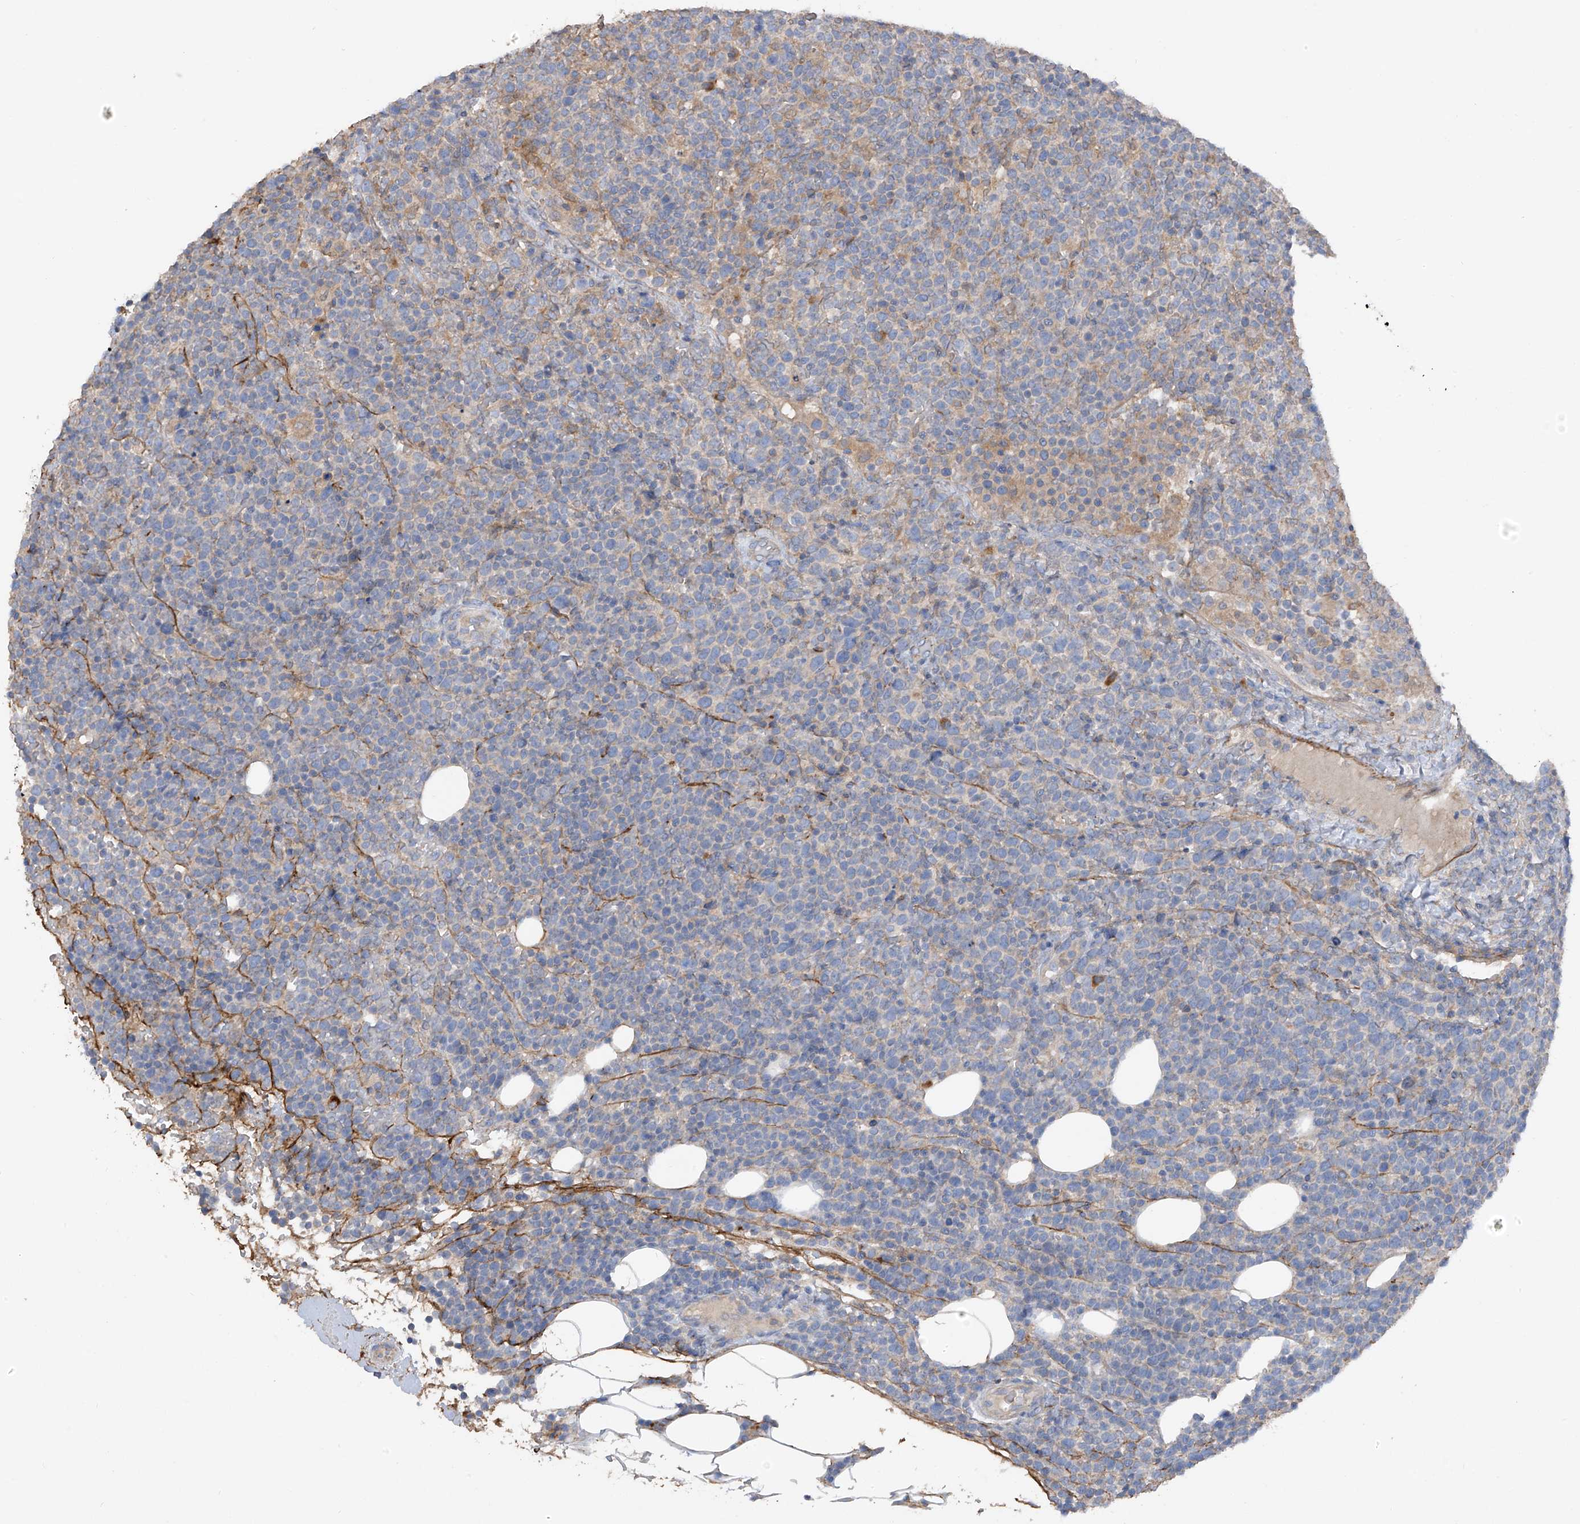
{"staining": {"intensity": "negative", "quantity": "none", "location": "none"}, "tissue": "lymphoma", "cell_type": "Tumor cells", "image_type": "cancer", "snomed": [{"axis": "morphology", "description": "Malignant lymphoma, non-Hodgkin's type, High grade"}, {"axis": "topography", "description": "Lymph node"}], "caption": "Immunohistochemistry (IHC) of human lymphoma shows no positivity in tumor cells.", "gene": "GALNTL6", "patient": {"sex": "male", "age": 61}}